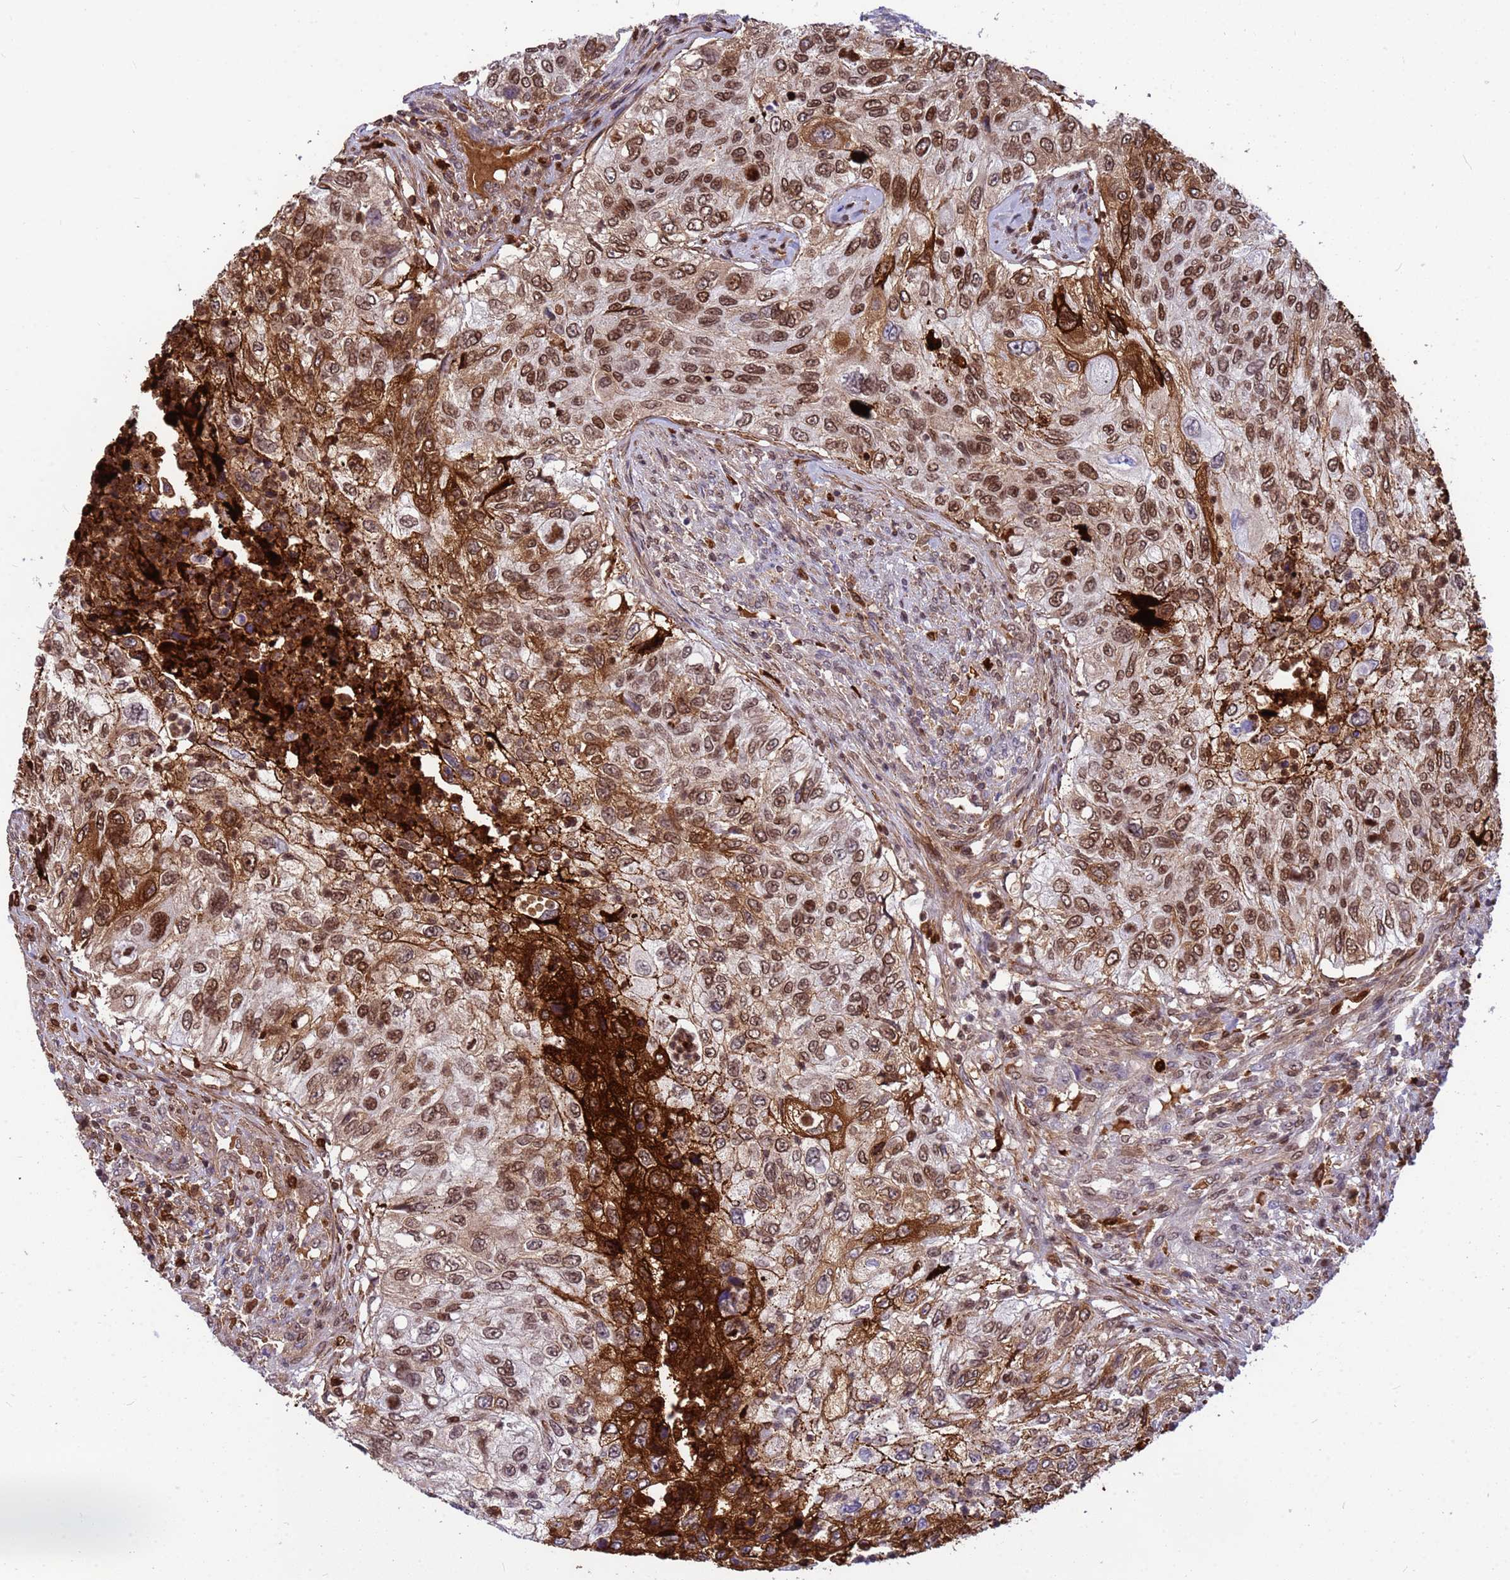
{"staining": {"intensity": "strong", "quantity": ">75%", "location": "nuclear"}, "tissue": "urothelial cancer", "cell_type": "Tumor cells", "image_type": "cancer", "snomed": [{"axis": "morphology", "description": "Urothelial carcinoma, High grade"}, {"axis": "topography", "description": "Urinary bladder"}], "caption": "Immunohistochemical staining of urothelial cancer reveals high levels of strong nuclear protein expression in approximately >75% of tumor cells.", "gene": "ORM1", "patient": {"sex": "female", "age": 60}}